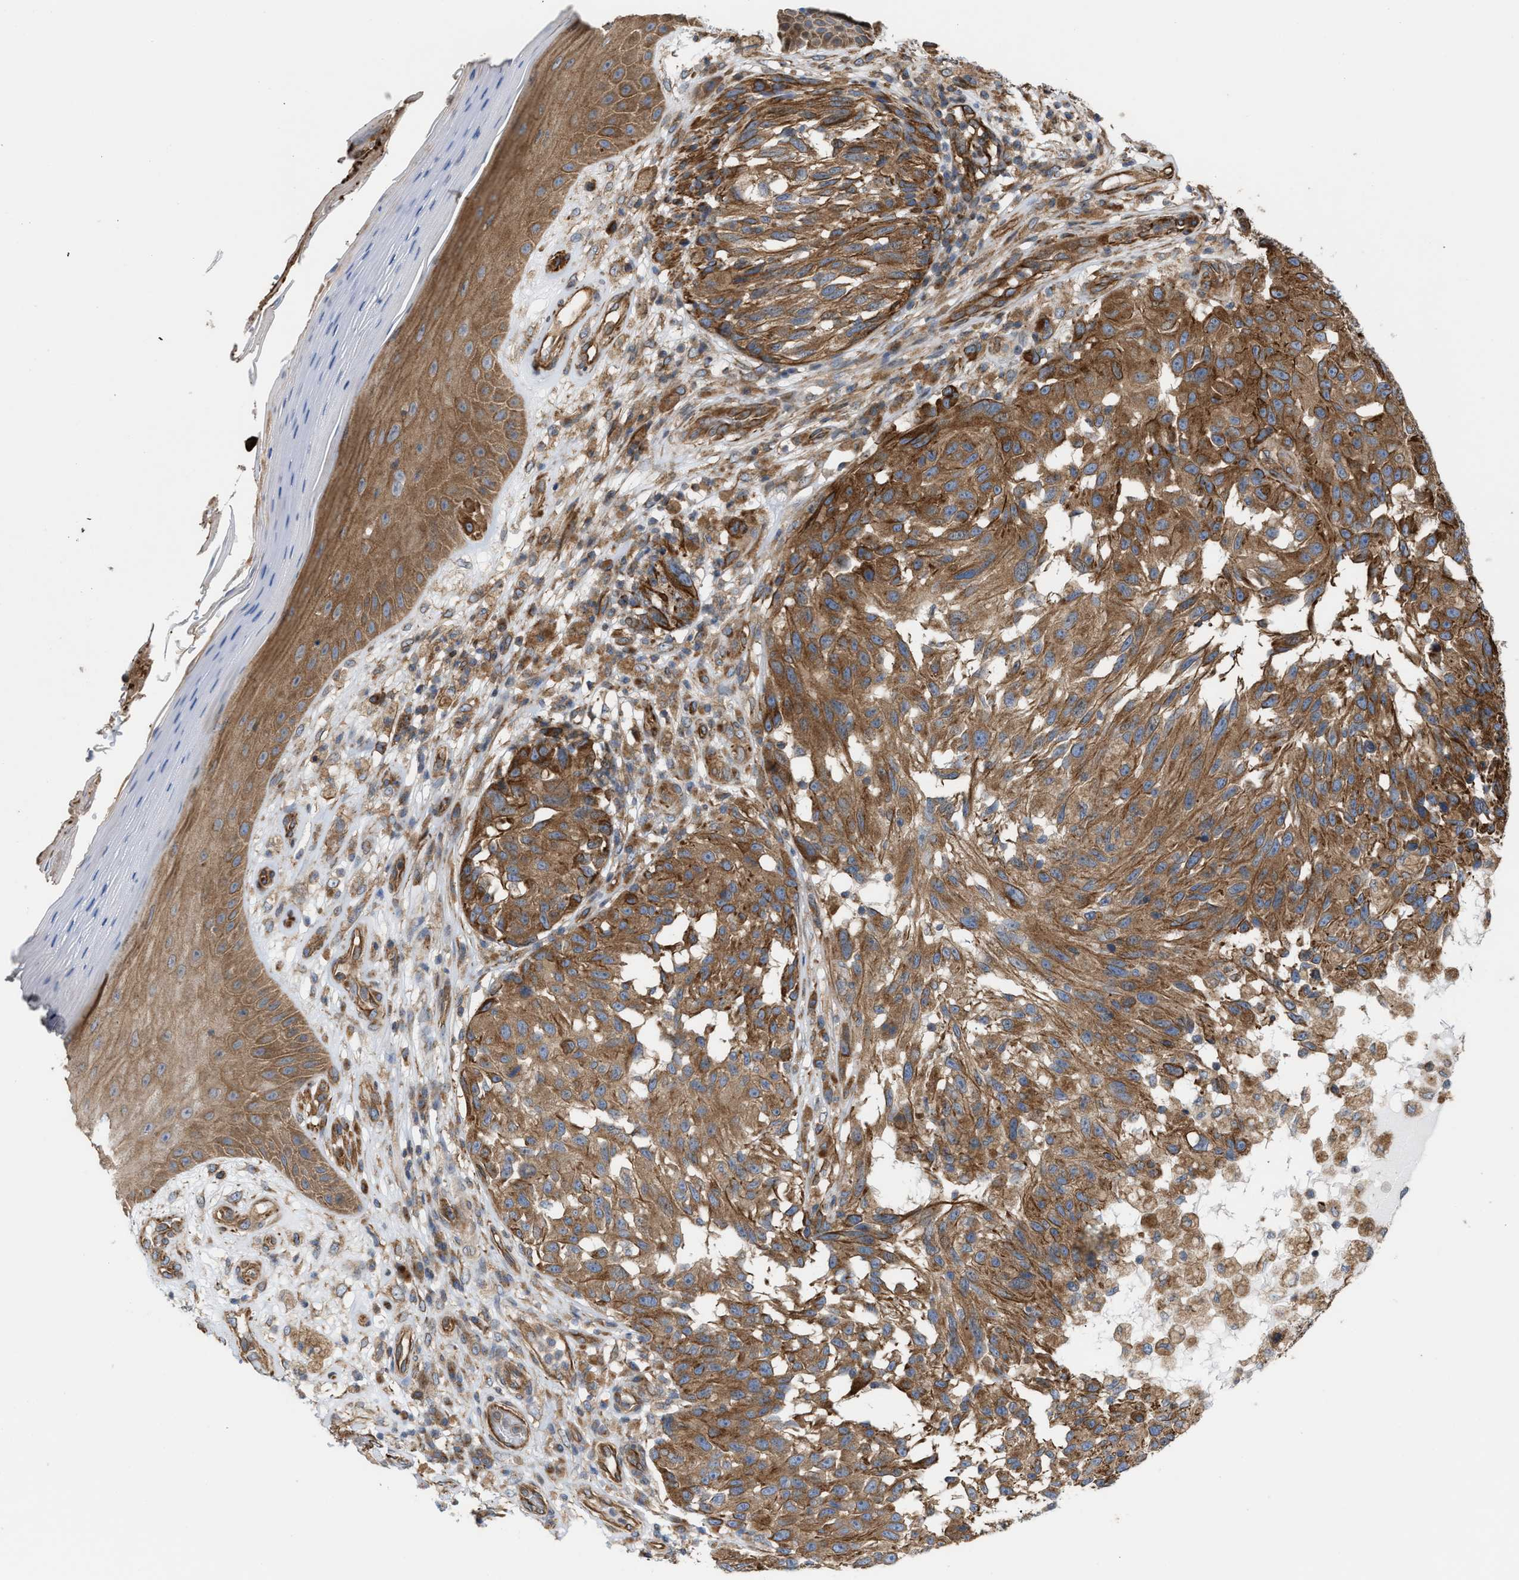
{"staining": {"intensity": "moderate", "quantity": ">75%", "location": "cytoplasmic/membranous"}, "tissue": "melanoma", "cell_type": "Tumor cells", "image_type": "cancer", "snomed": [{"axis": "morphology", "description": "Malignant melanoma, NOS"}, {"axis": "topography", "description": "Skin"}], "caption": "Immunohistochemical staining of malignant melanoma demonstrates medium levels of moderate cytoplasmic/membranous protein staining in about >75% of tumor cells.", "gene": "EPS15L1", "patient": {"sex": "female", "age": 73}}